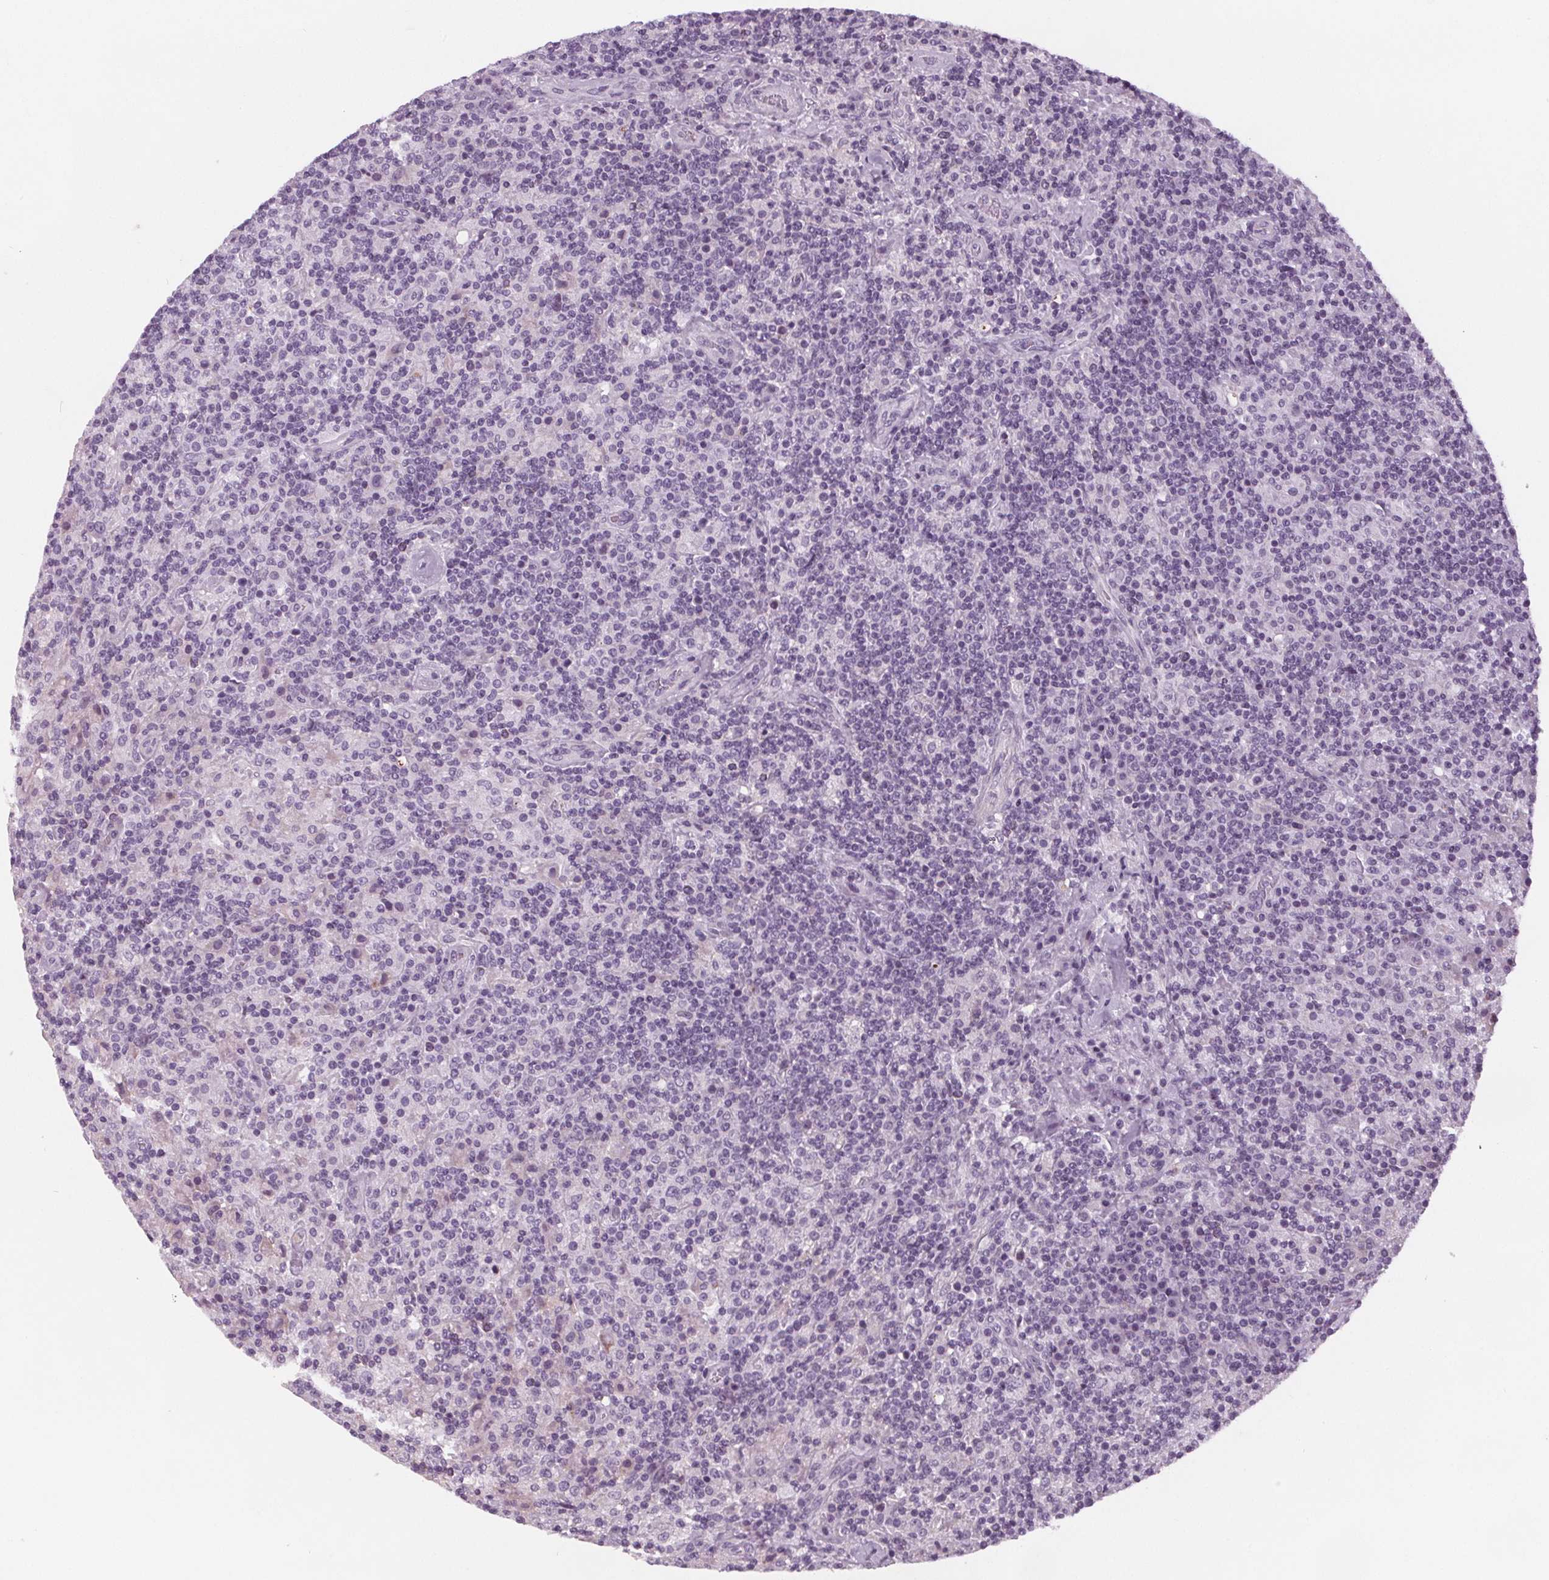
{"staining": {"intensity": "negative", "quantity": "none", "location": "none"}, "tissue": "lymphoma", "cell_type": "Tumor cells", "image_type": "cancer", "snomed": [{"axis": "morphology", "description": "Hodgkin's disease, NOS"}, {"axis": "topography", "description": "Lymph node"}], "caption": "Immunohistochemistry image of human Hodgkin's disease stained for a protein (brown), which shows no positivity in tumor cells.", "gene": "SLC5A12", "patient": {"sex": "male", "age": 70}}